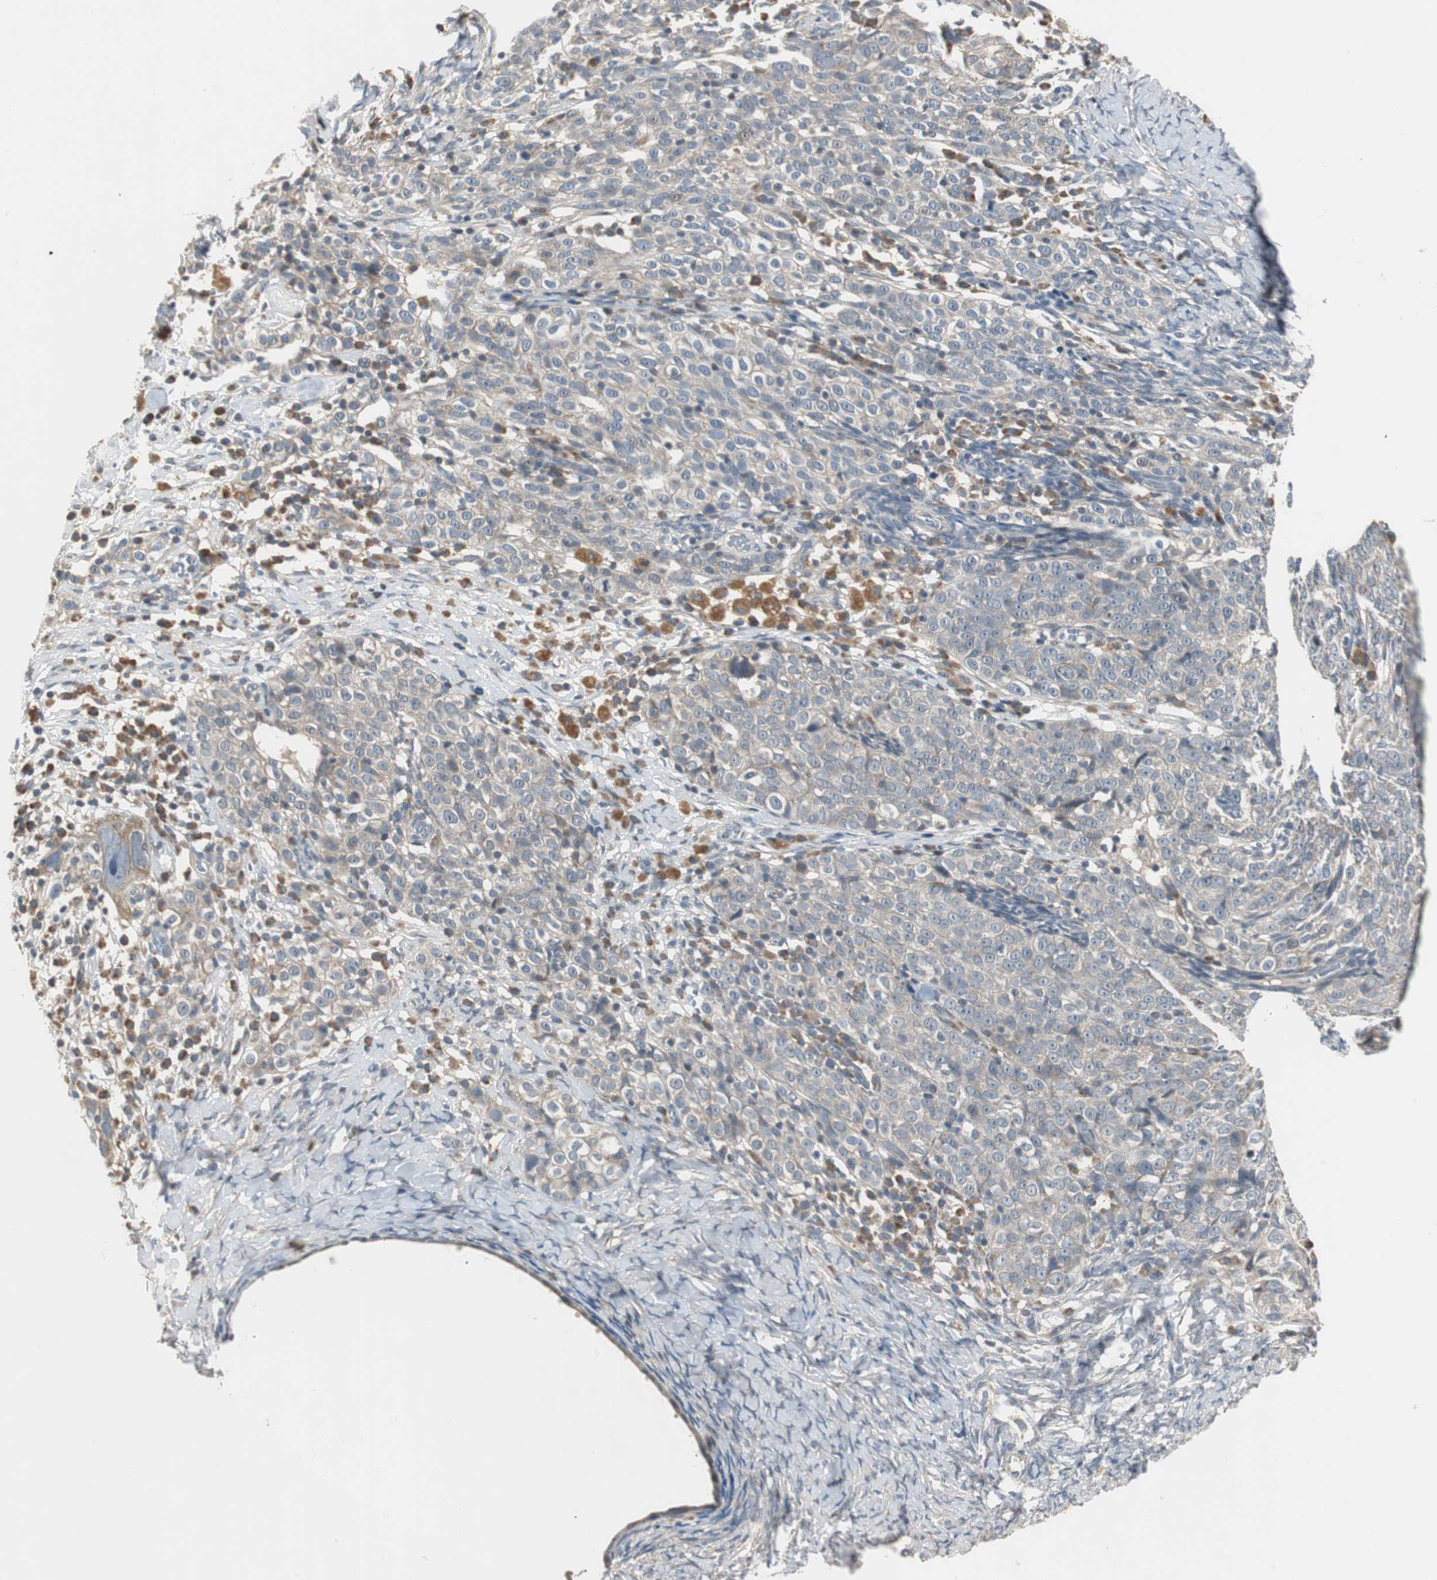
{"staining": {"intensity": "negative", "quantity": "none", "location": "none"}, "tissue": "ovarian cancer", "cell_type": "Tumor cells", "image_type": "cancer", "snomed": [{"axis": "morphology", "description": "Normal tissue, NOS"}, {"axis": "morphology", "description": "Cystadenocarcinoma, serous, NOS"}, {"axis": "topography", "description": "Ovary"}], "caption": "Tumor cells are negative for brown protein staining in serous cystadenocarcinoma (ovarian).", "gene": "MYT1", "patient": {"sex": "female", "age": 62}}